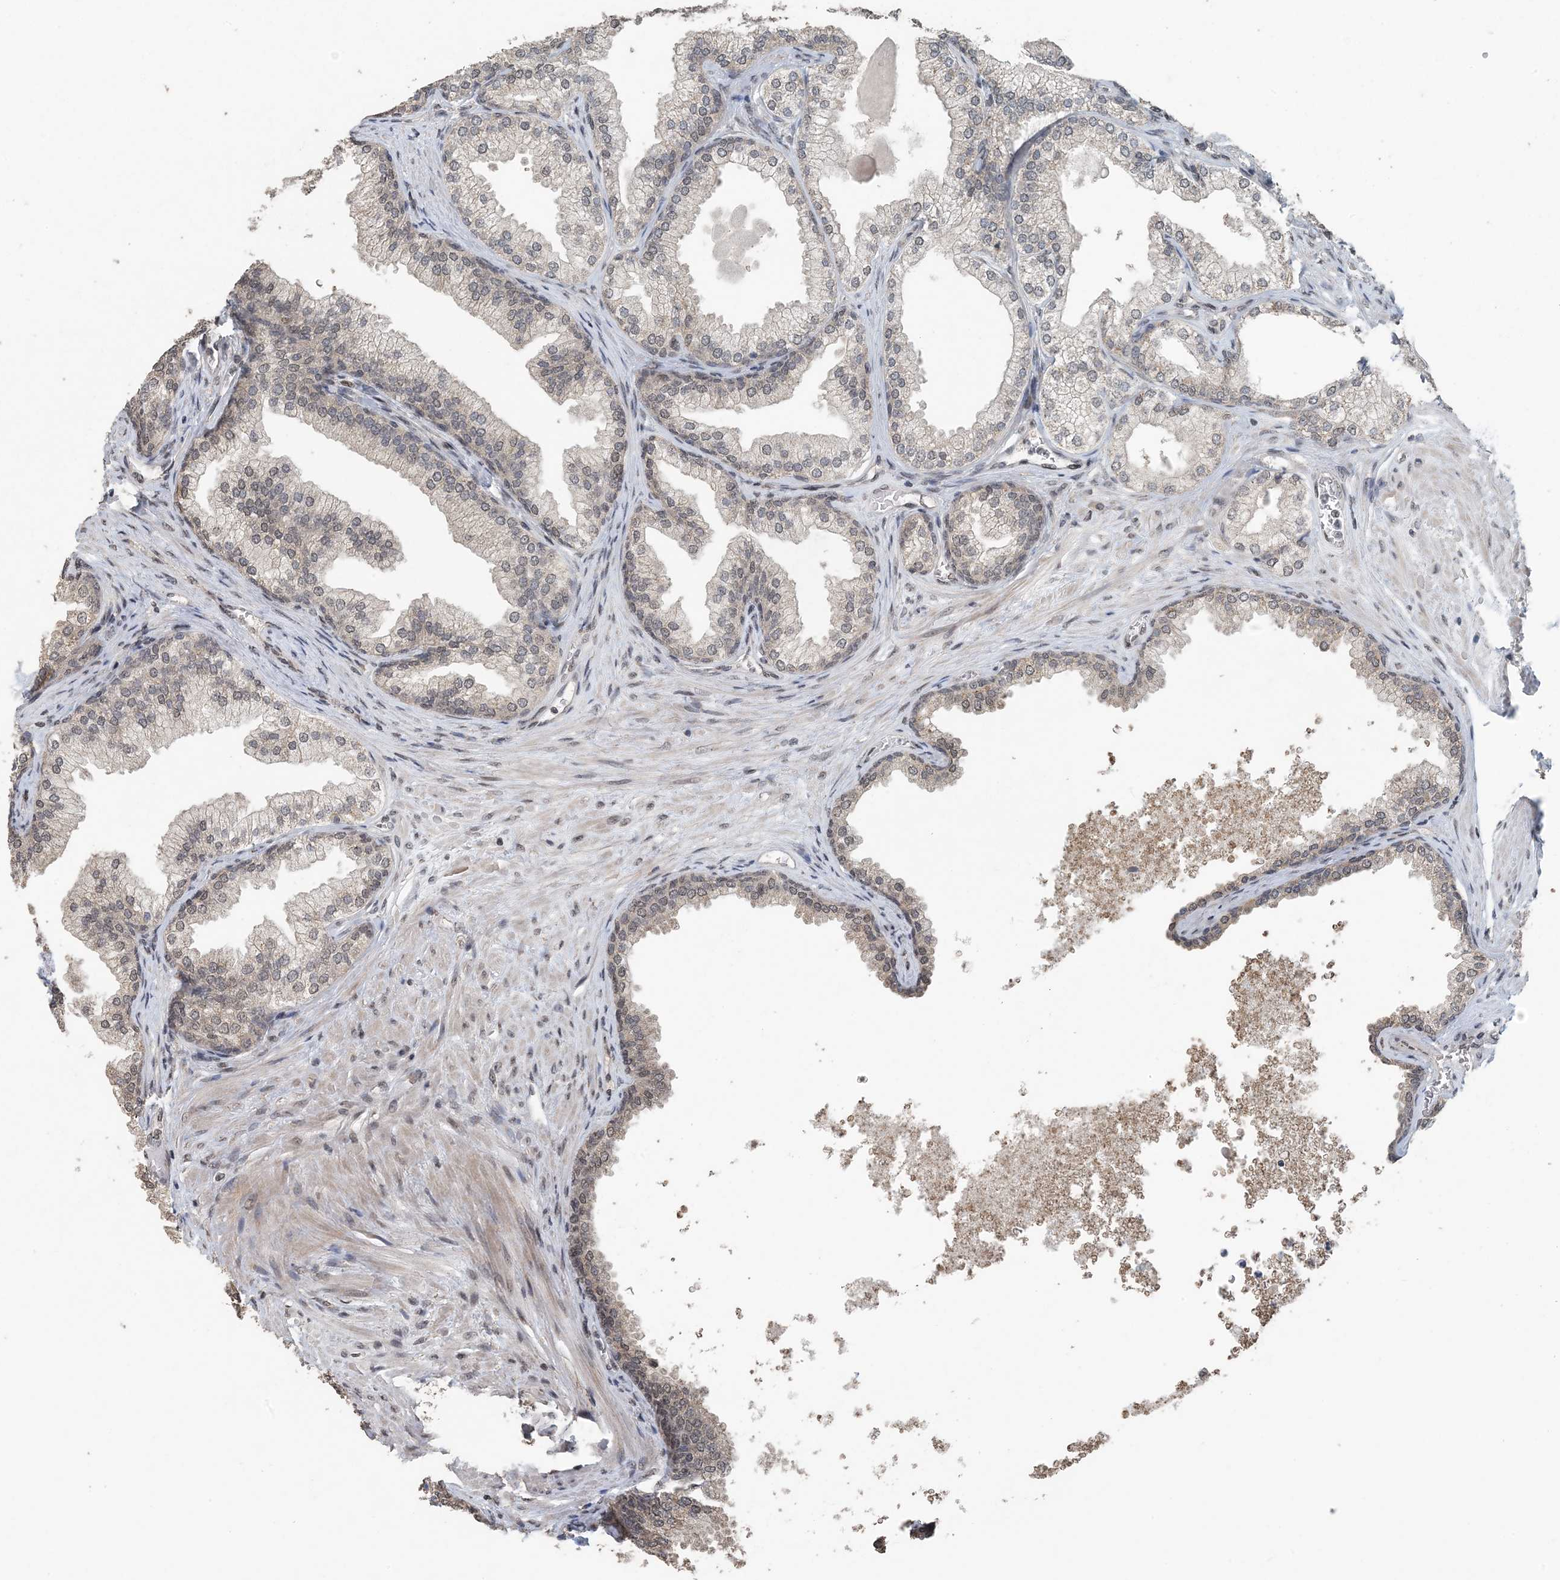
{"staining": {"intensity": "weak", "quantity": "25%-75%", "location": "nuclear"}, "tissue": "prostate", "cell_type": "Glandular cells", "image_type": "normal", "snomed": [{"axis": "morphology", "description": "Normal tissue, NOS"}, {"axis": "topography", "description": "Prostate"}], "caption": "The image shows staining of unremarkable prostate, revealing weak nuclear protein staining (brown color) within glandular cells.", "gene": "MBD2", "patient": {"sex": "male", "age": 76}}